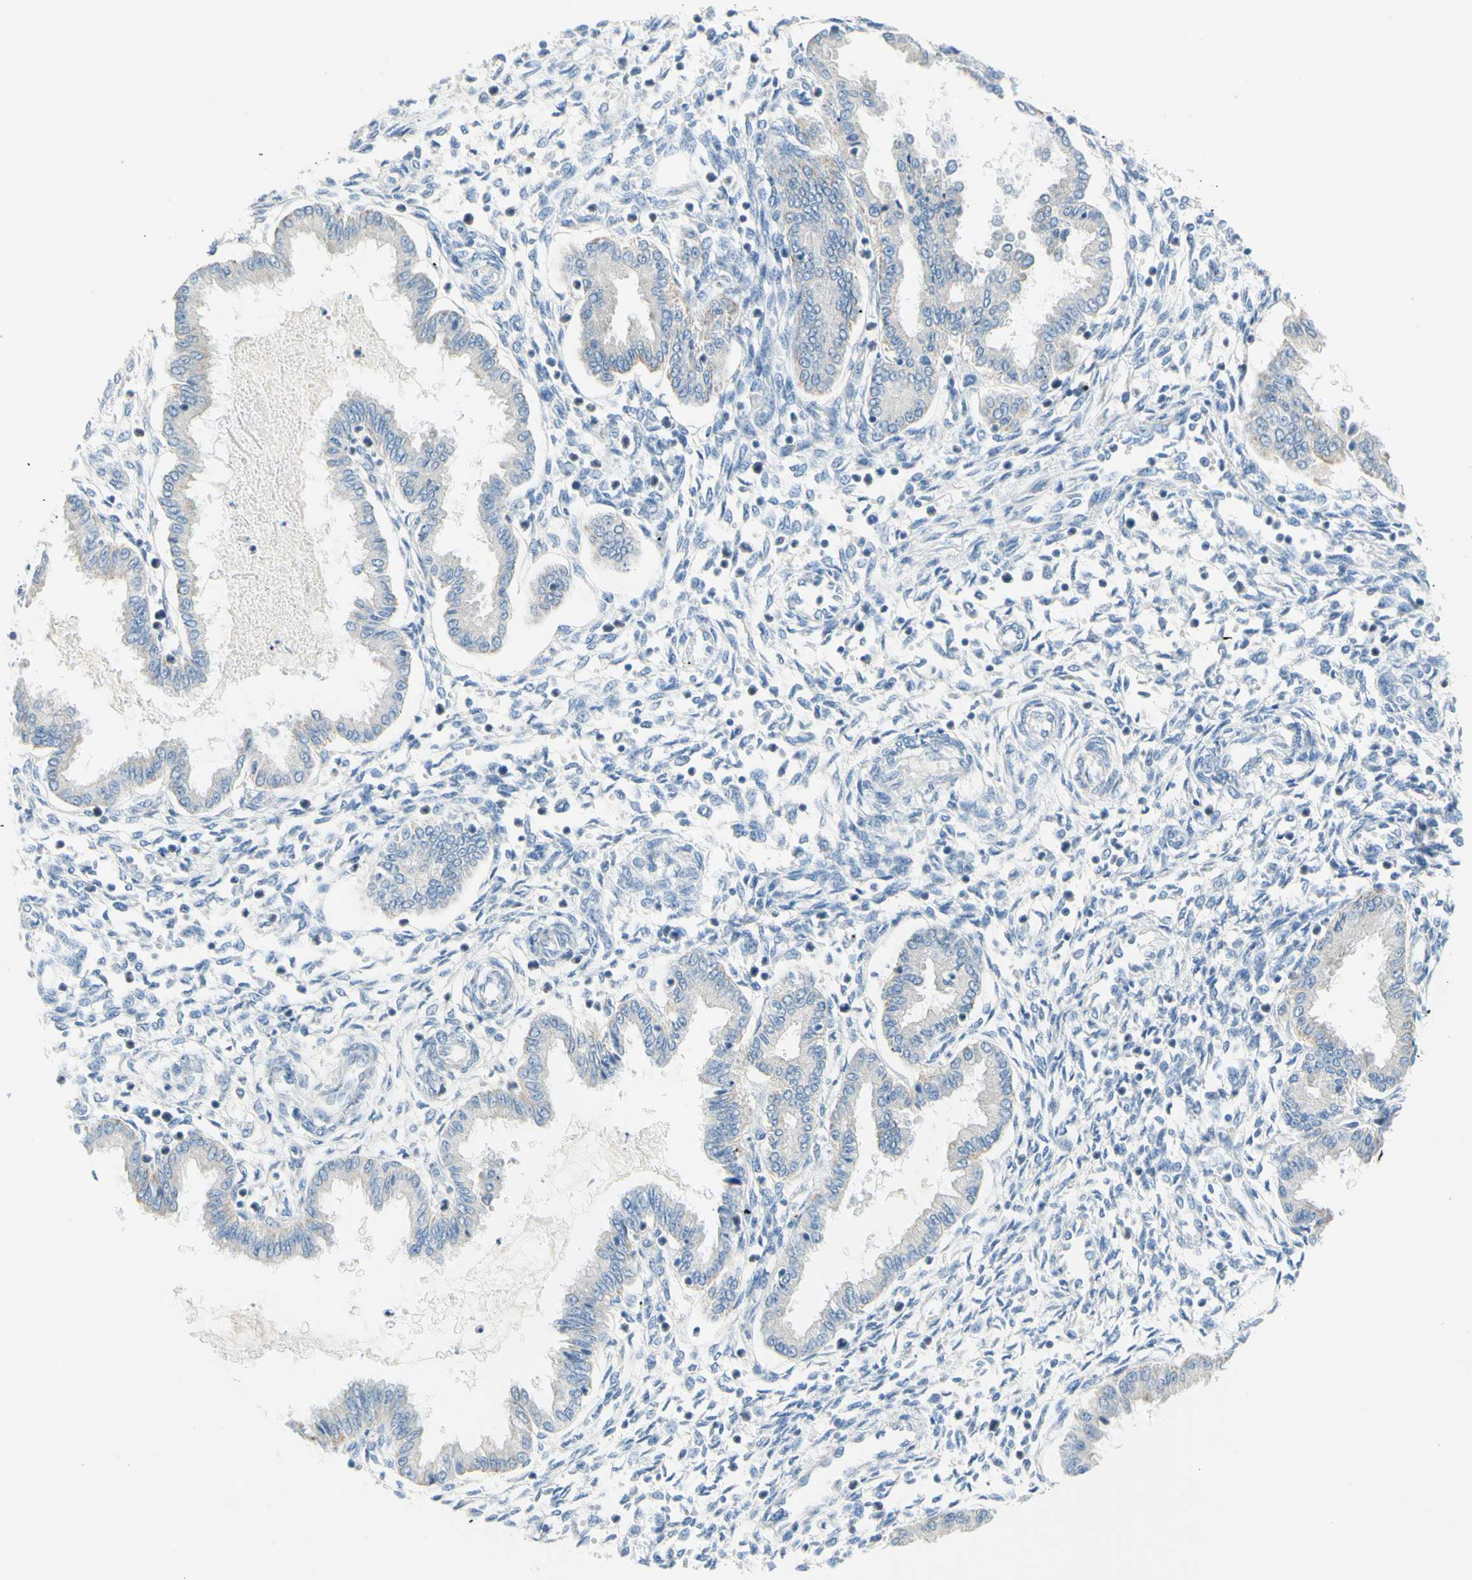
{"staining": {"intensity": "negative", "quantity": "none", "location": "none"}, "tissue": "endometrium", "cell_type": "Cells in endometrial stroma", "image_type": "normal", "snomed": [{"axis": "morphology", "description": "Normal tissue, NOS"}, {"axis": "topography", "description": "Endometrium"}], "caption": "The micrograph demonstrates no staining of cells in endometrial stroma in benign endometrium.", "gene": "MFF", "patient": {"sex": "female", "age": 33}}